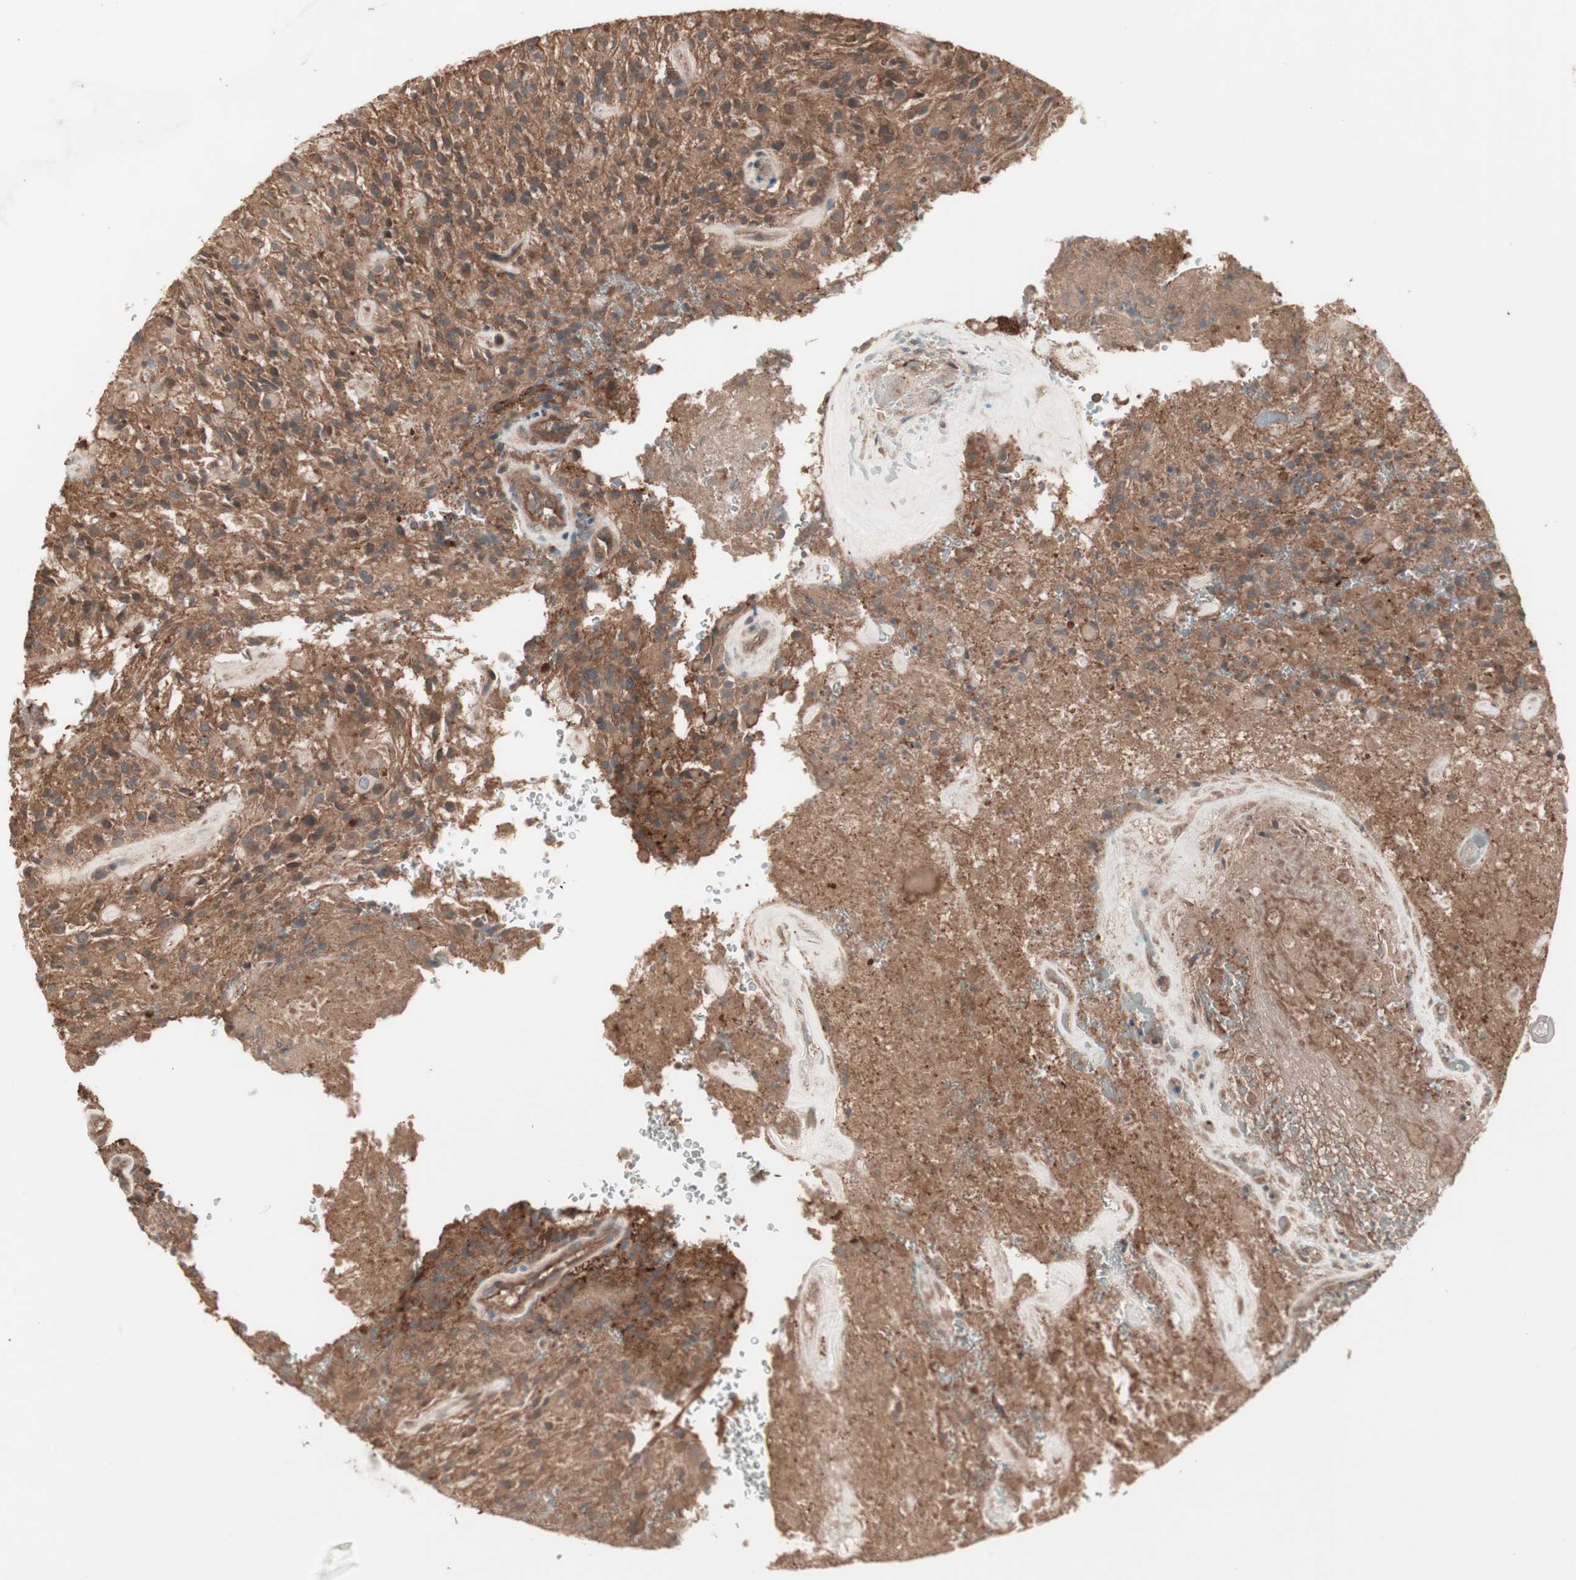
{"staining": {"intensity": "strong", "quantity": ">75%", "location": "cytoplasmic/membranous"}, "tissue": "glioma", "cell_type": "Tumor cells", "image_type": "cancer", "snomed": [{"axis": "morphology", "description": "Glioma, malignant, High grade"}, {"axis": "topography", "description": "Brain"}], "caption": "Human glioma stained for a protein (brown) exhibits strong cytoplasmic/membranous positive expression in approximately >75% of tumor cells.", "gene": "TFPI", "patient": {"sex": "male", "age": 71}}